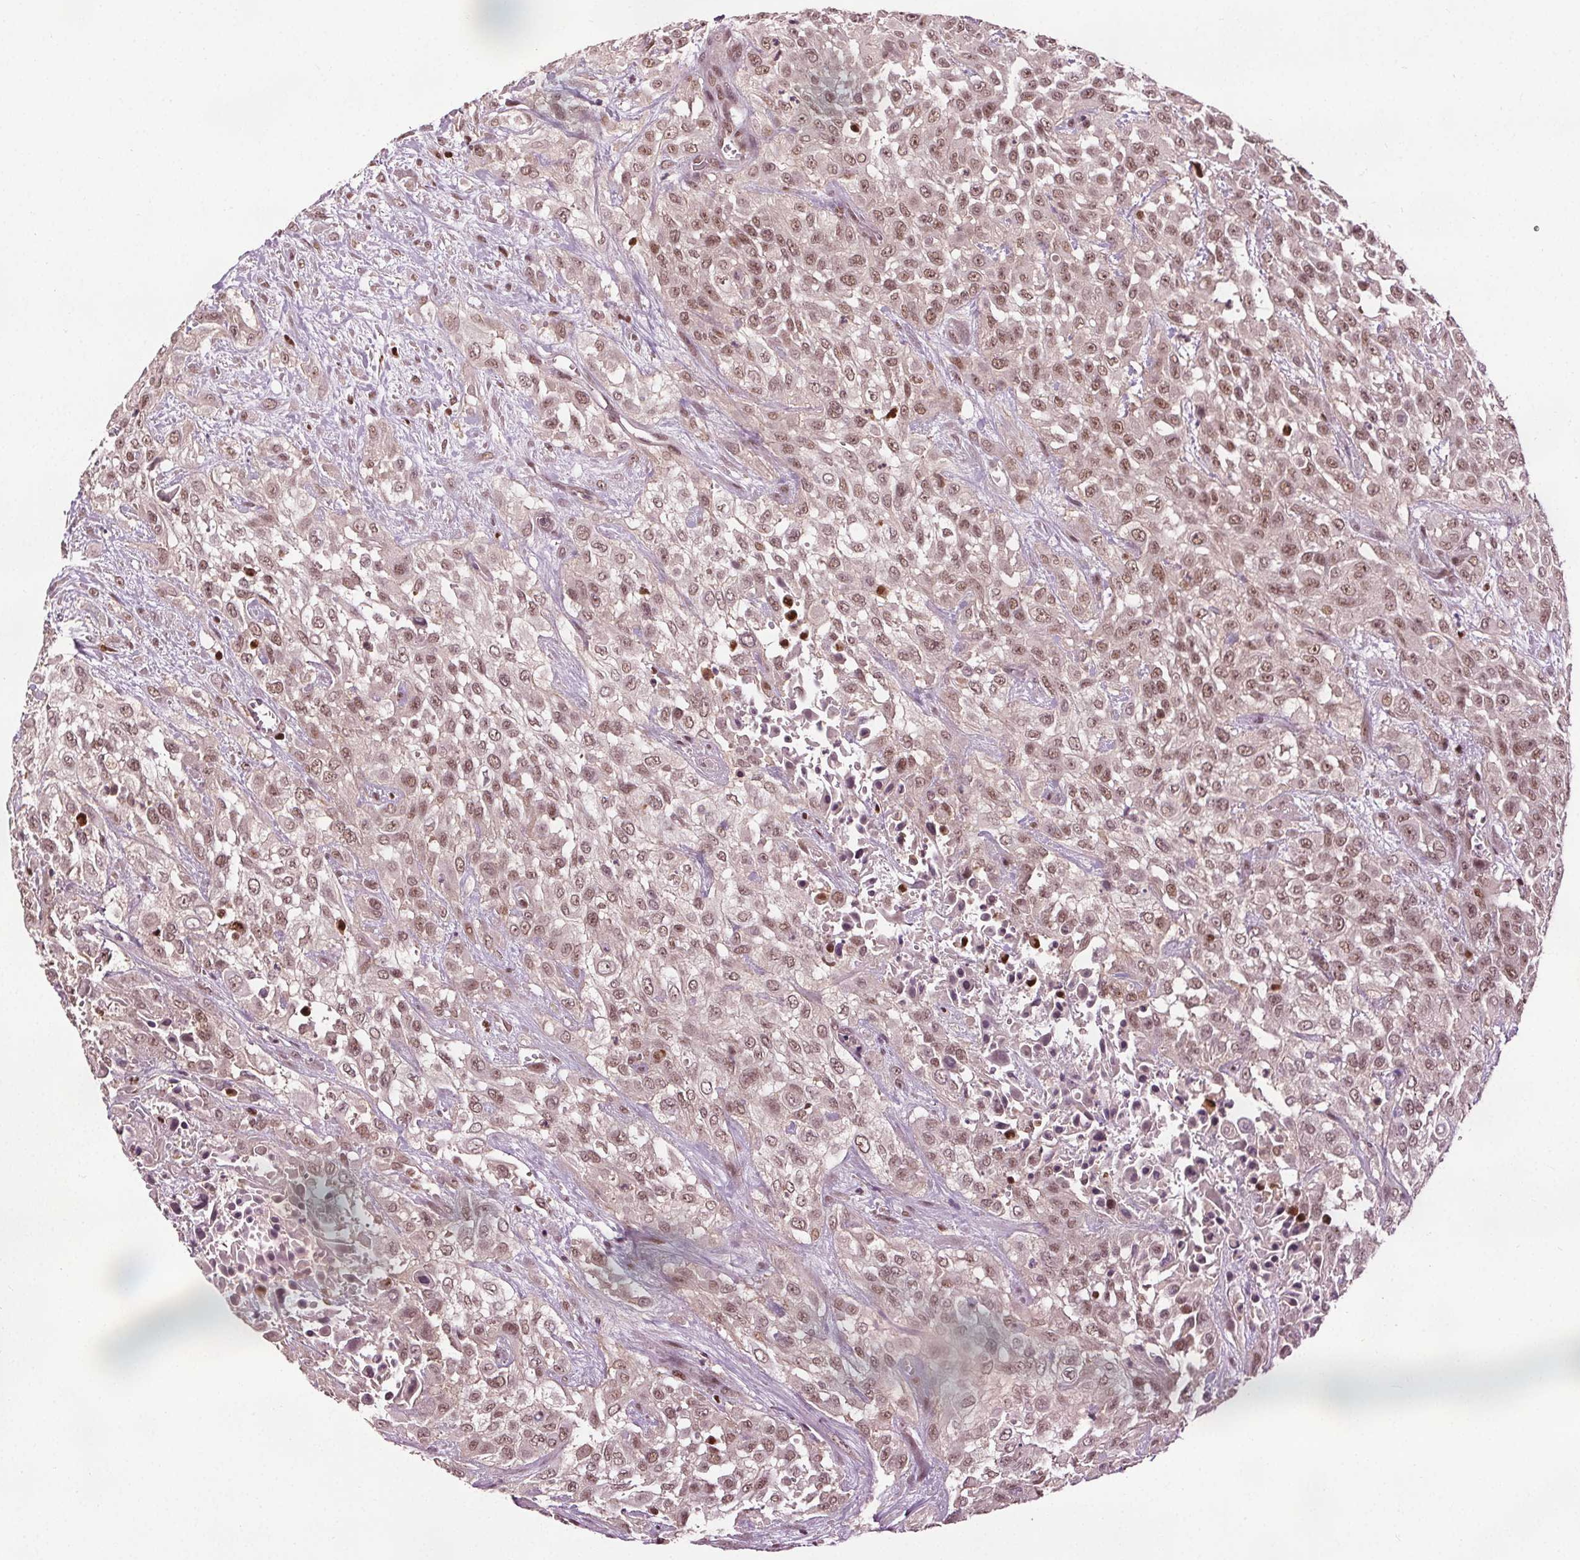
{"staining": {"intensity": "moderate", "quantity": "25%-75%", "location": "nuclear"}, "tissue": "urothelial cancer", "cell_type": "Tumor cells", "image_type": "cancer", "snomed": [{"axis": "morphology", "description": "Urothelial carcinoma, High grade"}, {"axis": "topography", "description": "Urinary bladder"}], "caption": "Brown immunohistochemical staining in high-grade urothelial carcinoma reveals moderate nuclear staining in approximately 25%-75% of tumor cells.", "gene": "DDX11", "patient": {"sex": "male", "age": 57}}